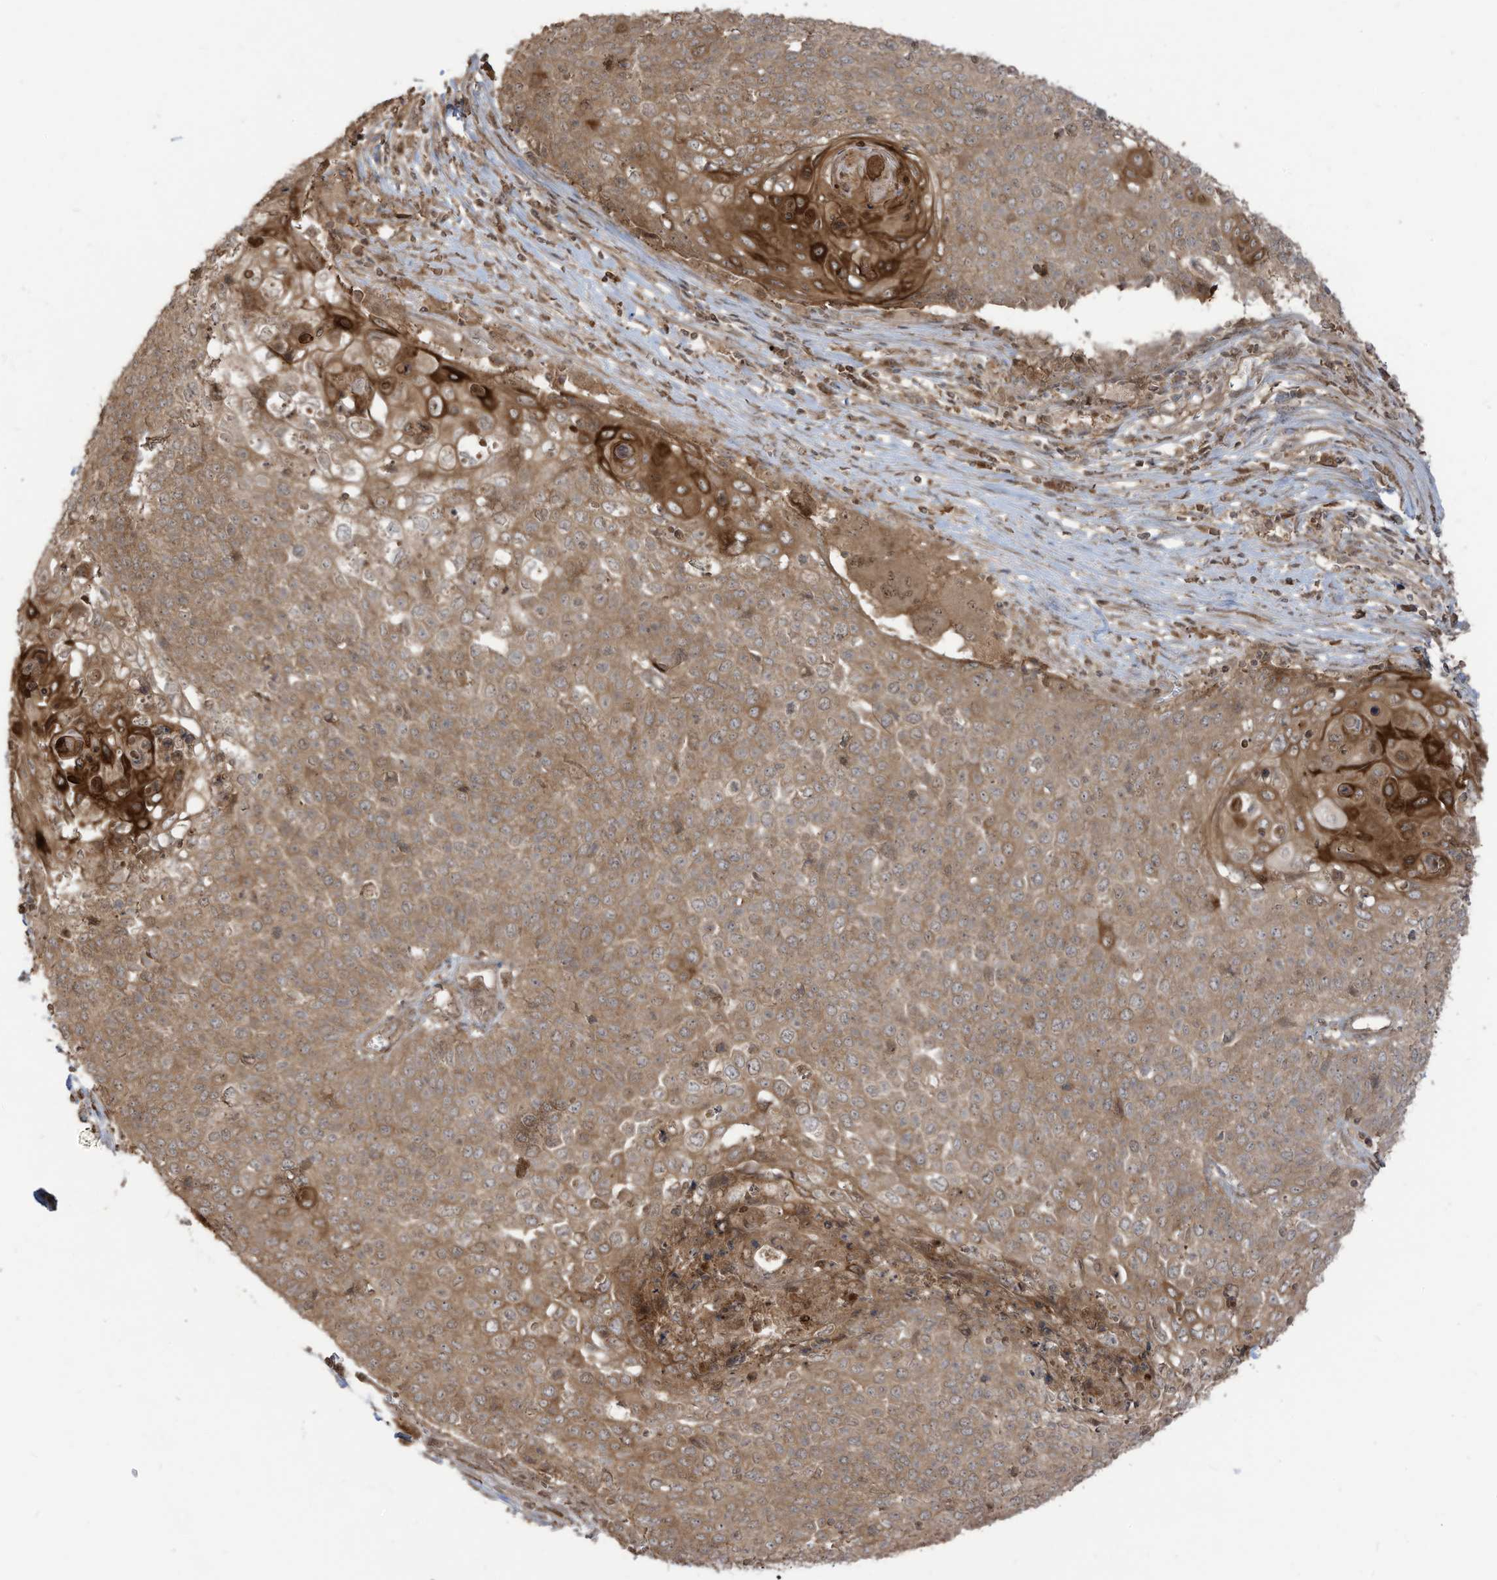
{"staining": {"intensity": "moderate", "quantity": ">75%", "location": "cytoplasmic/membranous"}, "tissue": "cervical cancer", "cell_type": "Tumor cells", "image_type": "cancer", "snomed": [{"axis": "morphology", "description": "Squamous cell carcinoma, NOS"}, {"axis": "topography", "description": "Cervix"}], "caption": "Immunohistochemical staining of human squamous cell carcinoma (cervical) demonstrates medium levels of moderate cytoplasmic/membranous expression in approximately >75% of tumor cells.", "gene": "CARF", "patient": {"sex": "female", "age": 39}}